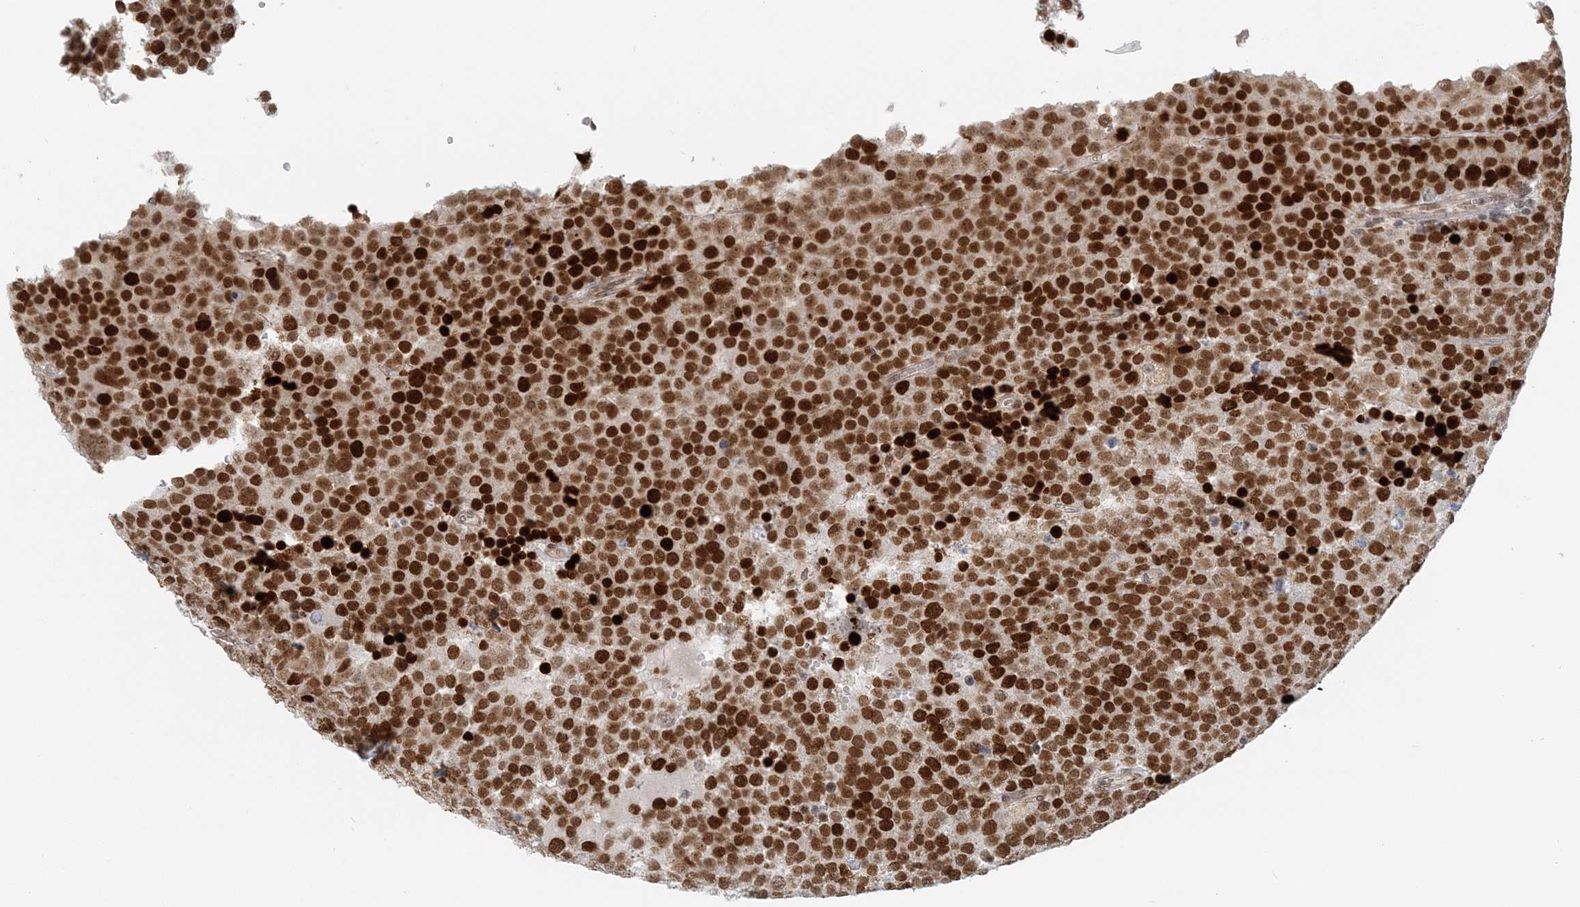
{"staining": {"intensity": "strong", "quantity": ">75%", "location": "nuclear"}, "tissue": "testis cancer", "cell_type": "Tumor cells", "image_type": "cancer", "snomed": [{"axis": "morphology", "description": "Seminoma, NOS"}, {"axis": "topography", "description": "Testis"}], "caption": "Seminoma (testis) stained for a protein (brown) demonstrates strong nuclear positive expression in about >75% of tumor cells.", "gene": "BAZ1B", "patient": {"sex": "male", "age": 71}}